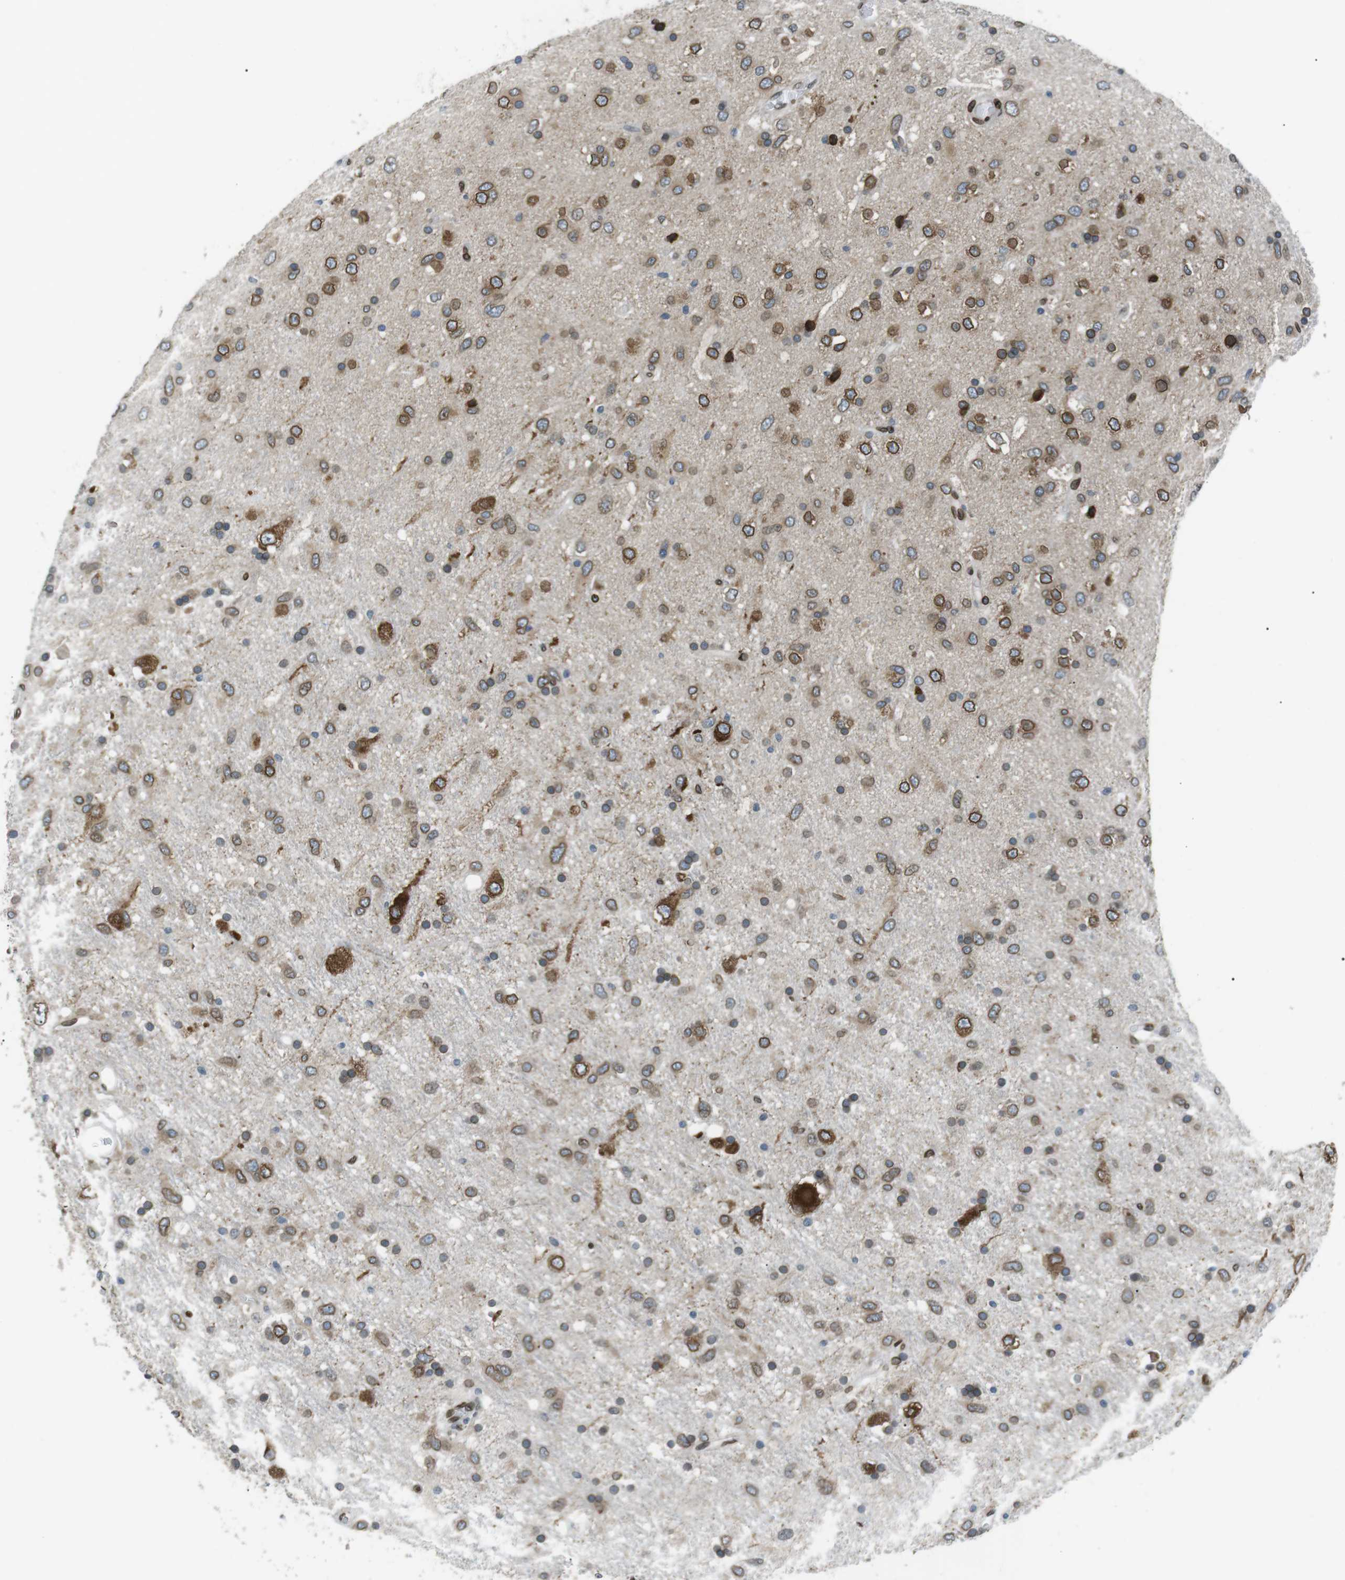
{"staining": {"intensity": "moderate", "quantity": ">75%", "location": "cytoplasmic/membranous,nuclear"}, "tissue": "glioma", "cell_type": "Tumor cells", "image_type": "cancer", "snomed": [{"axis": "morphology", "description": "Glioma, malignant, Low grade"}, {"axis": "topography", "description": "Brain"}], "caption": "An IHC image of neoplastic tissue is shown. Protein staining in brown highlights moderate cytoplasmic/membranous and nuclear positivity in low-grade glioma (malignant) within tumor cells.", "gene": "TMX4", "patient": {"sex": "male", "age": 77}}